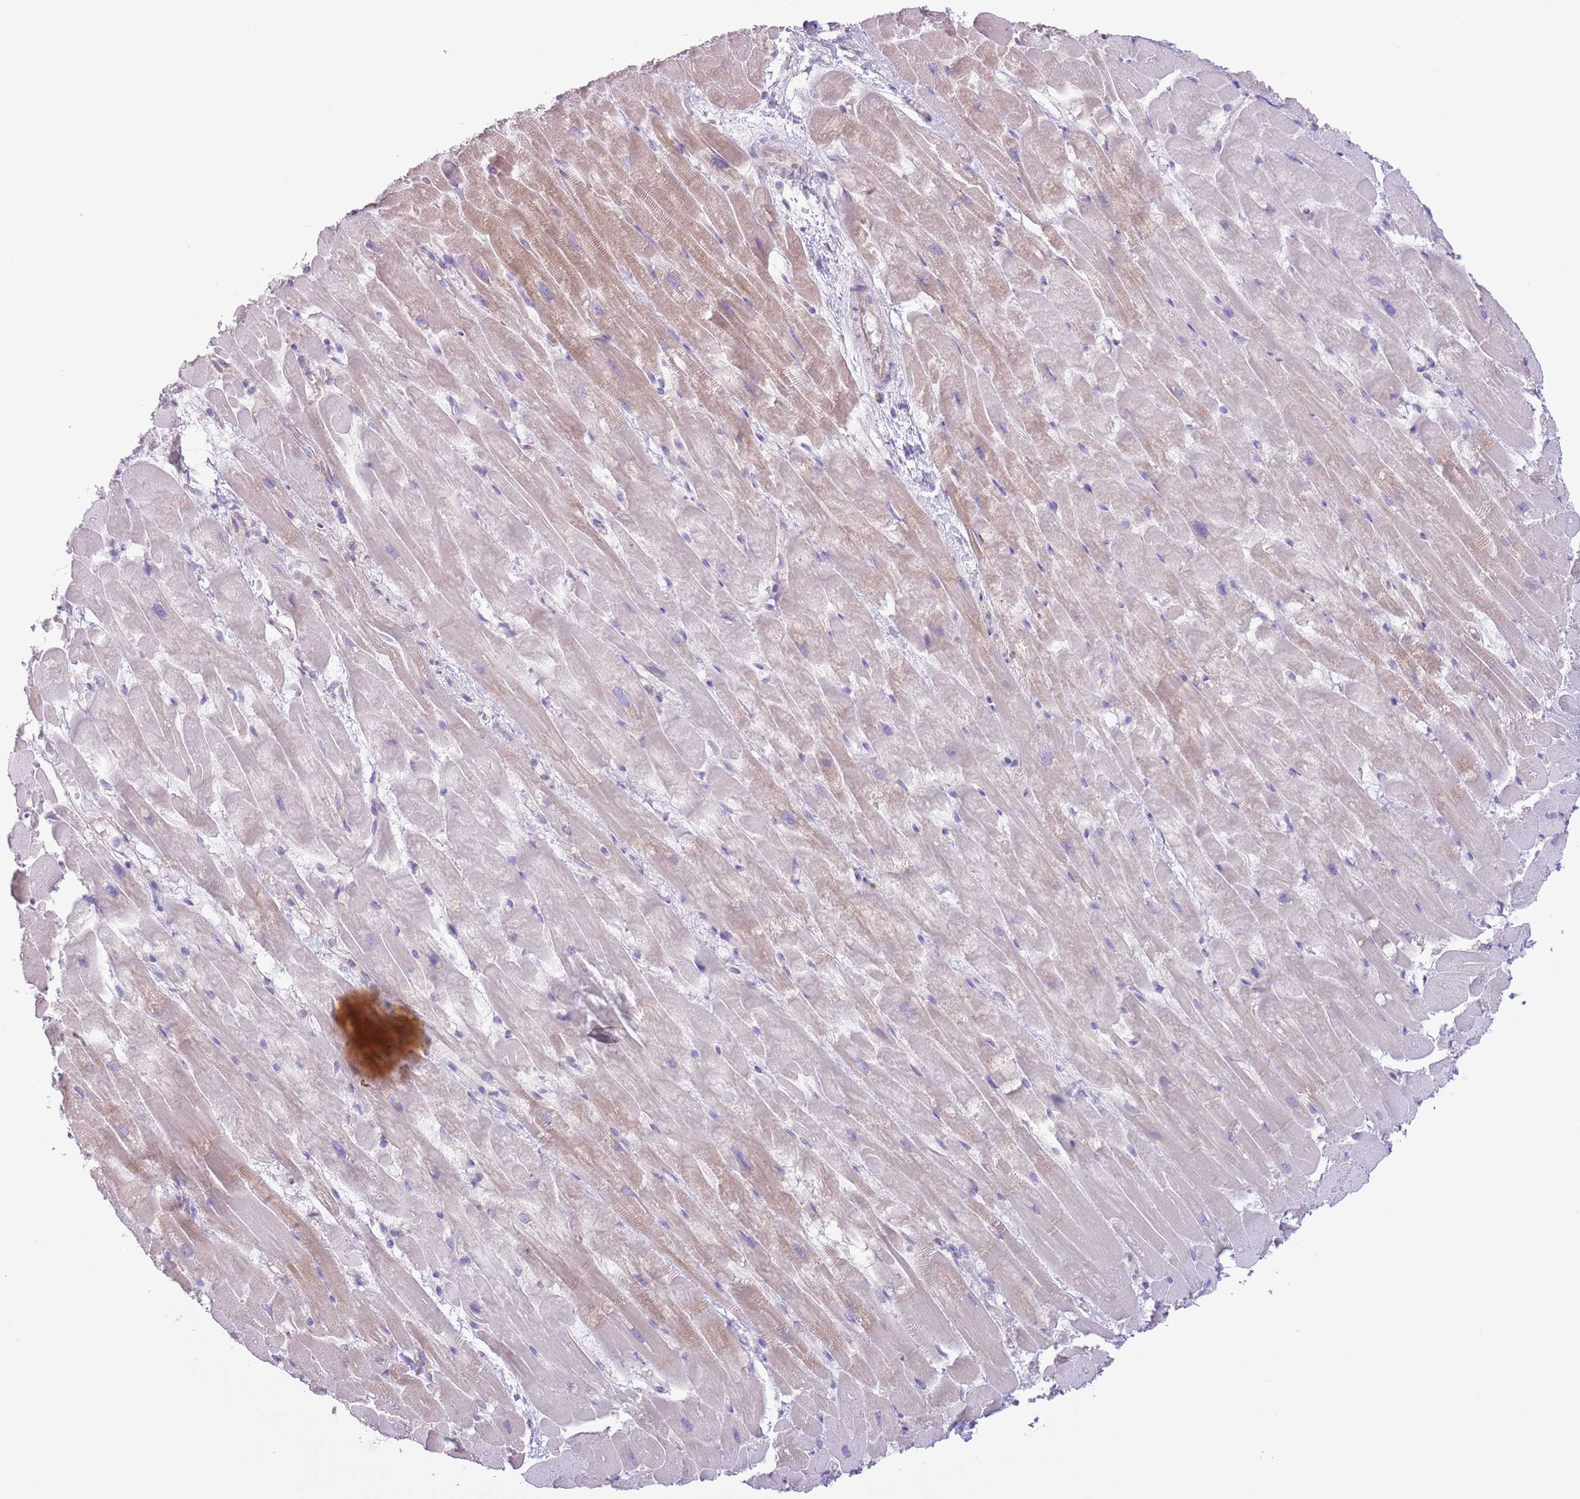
{"staining": {"intensity": "weak", "quantity": "25%-75%", "location": "cytoplasmic/membranous"}, "tissue": "heart muscle", "cell_type": "Cardiomyocytes", "image_type": "normal", "snomed": [{"axis": "morphology", "description": "Normal tissue, NOS"}, {"axis": "topography", "description": "Heart"}], "caption": "Immunohistochemistry (IHC) micrograph of unremarkable human heart muscle stained for a protein (brown), which reveals low levels of weak cytoplasmic/membranous expression in about 25%-75% of cardiomyocytes.", "gene": "RBP3", "patient": {"sex": "male", "age": 37}}